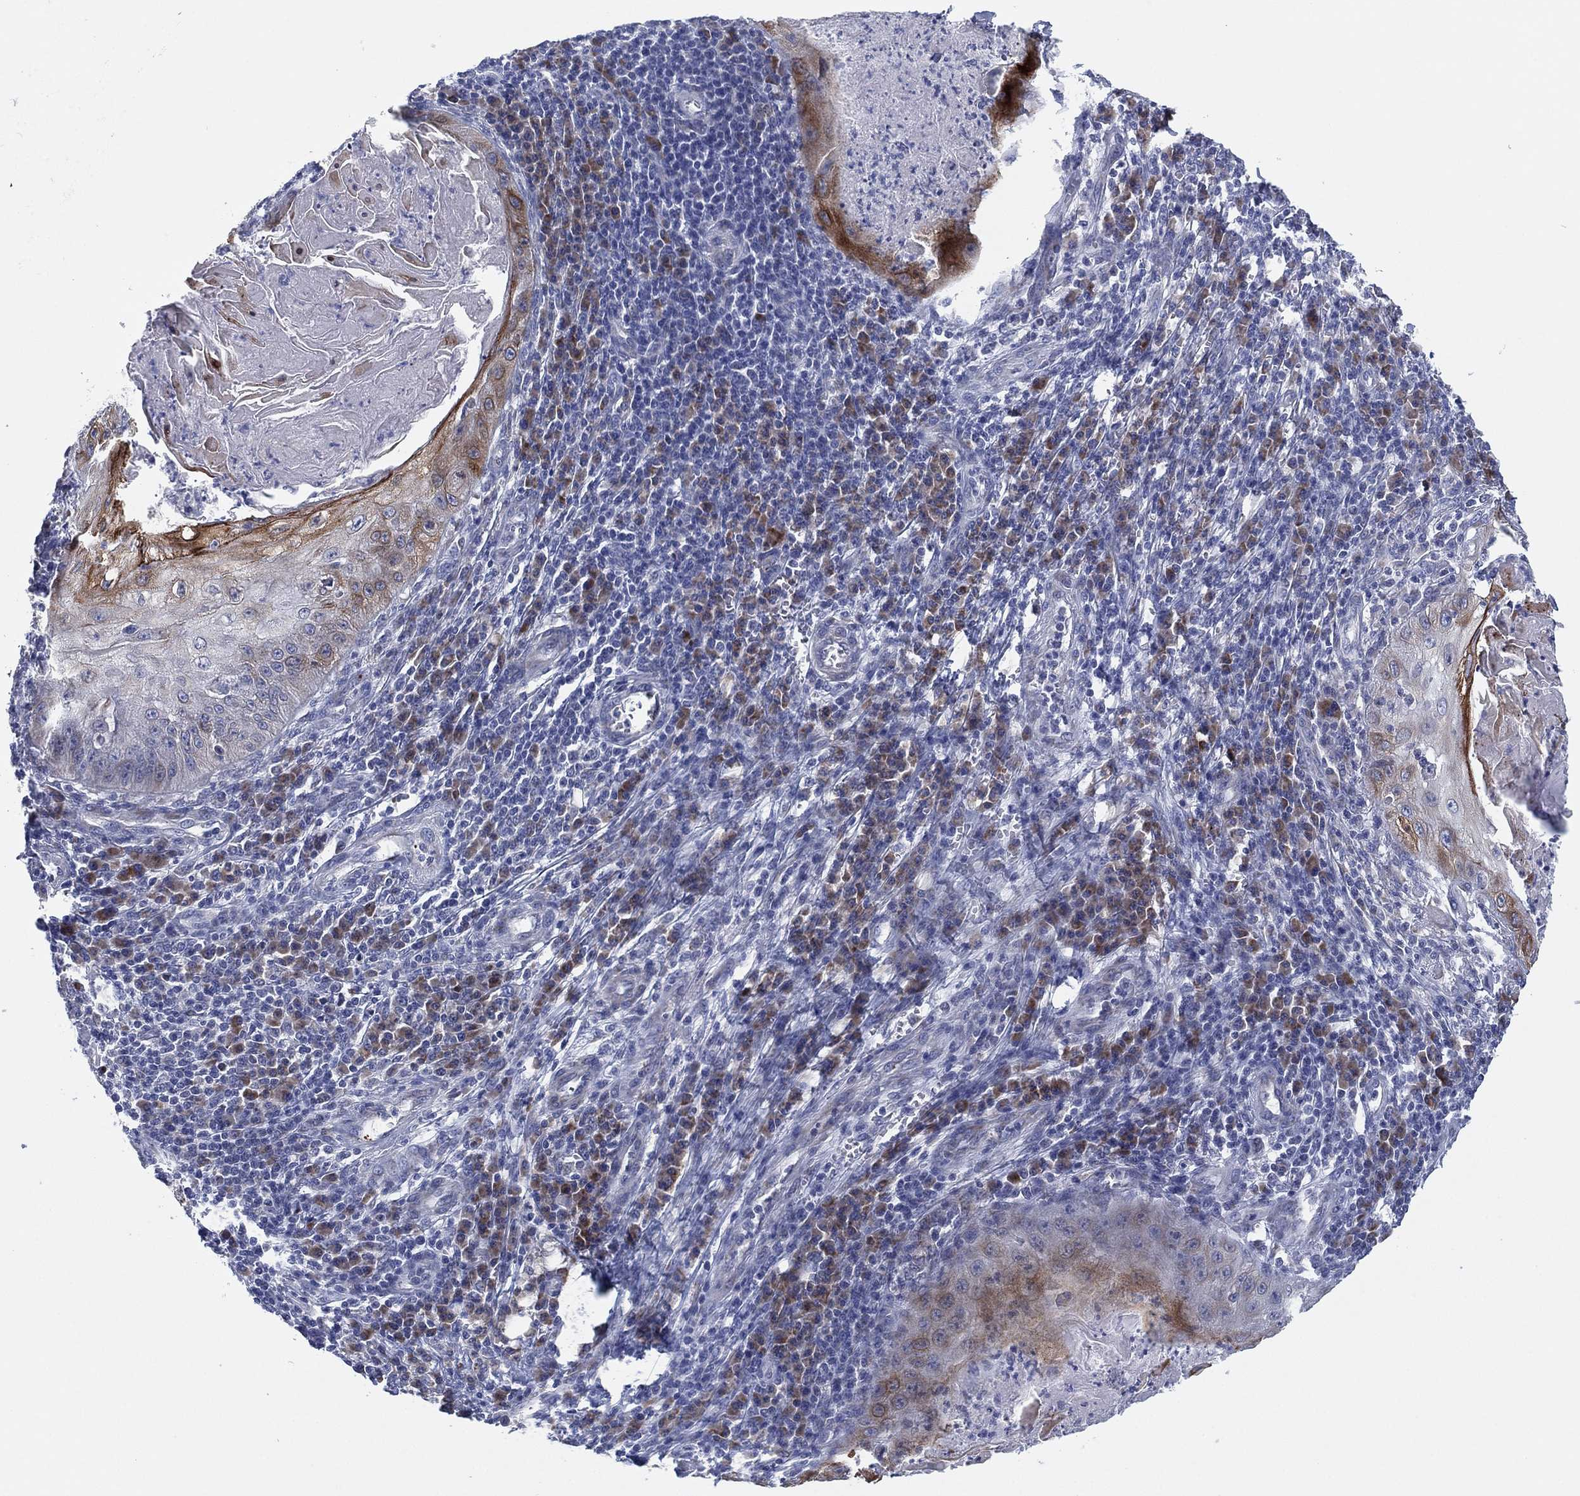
{"staining": {"intensity": "strong", "quantity": "25%-75%", "location": "cytoplasmic/membranous"}, "tissue": "skin cancer", "cell_type": "Tumor cells", "image_type": "cancer", "snomed": [{"axis": "morphology", "description": "Squamous cell carcinoma, NOS"}, {"axis": "topography", "description": "Skin"}], "caption": "An image of human skin cancer stained for a protein reveals strong cytoplasmic/membranous brown staining in tumor cells.", "gene": "TMEM40", "patient": {"sex": "male", "age": 70}}